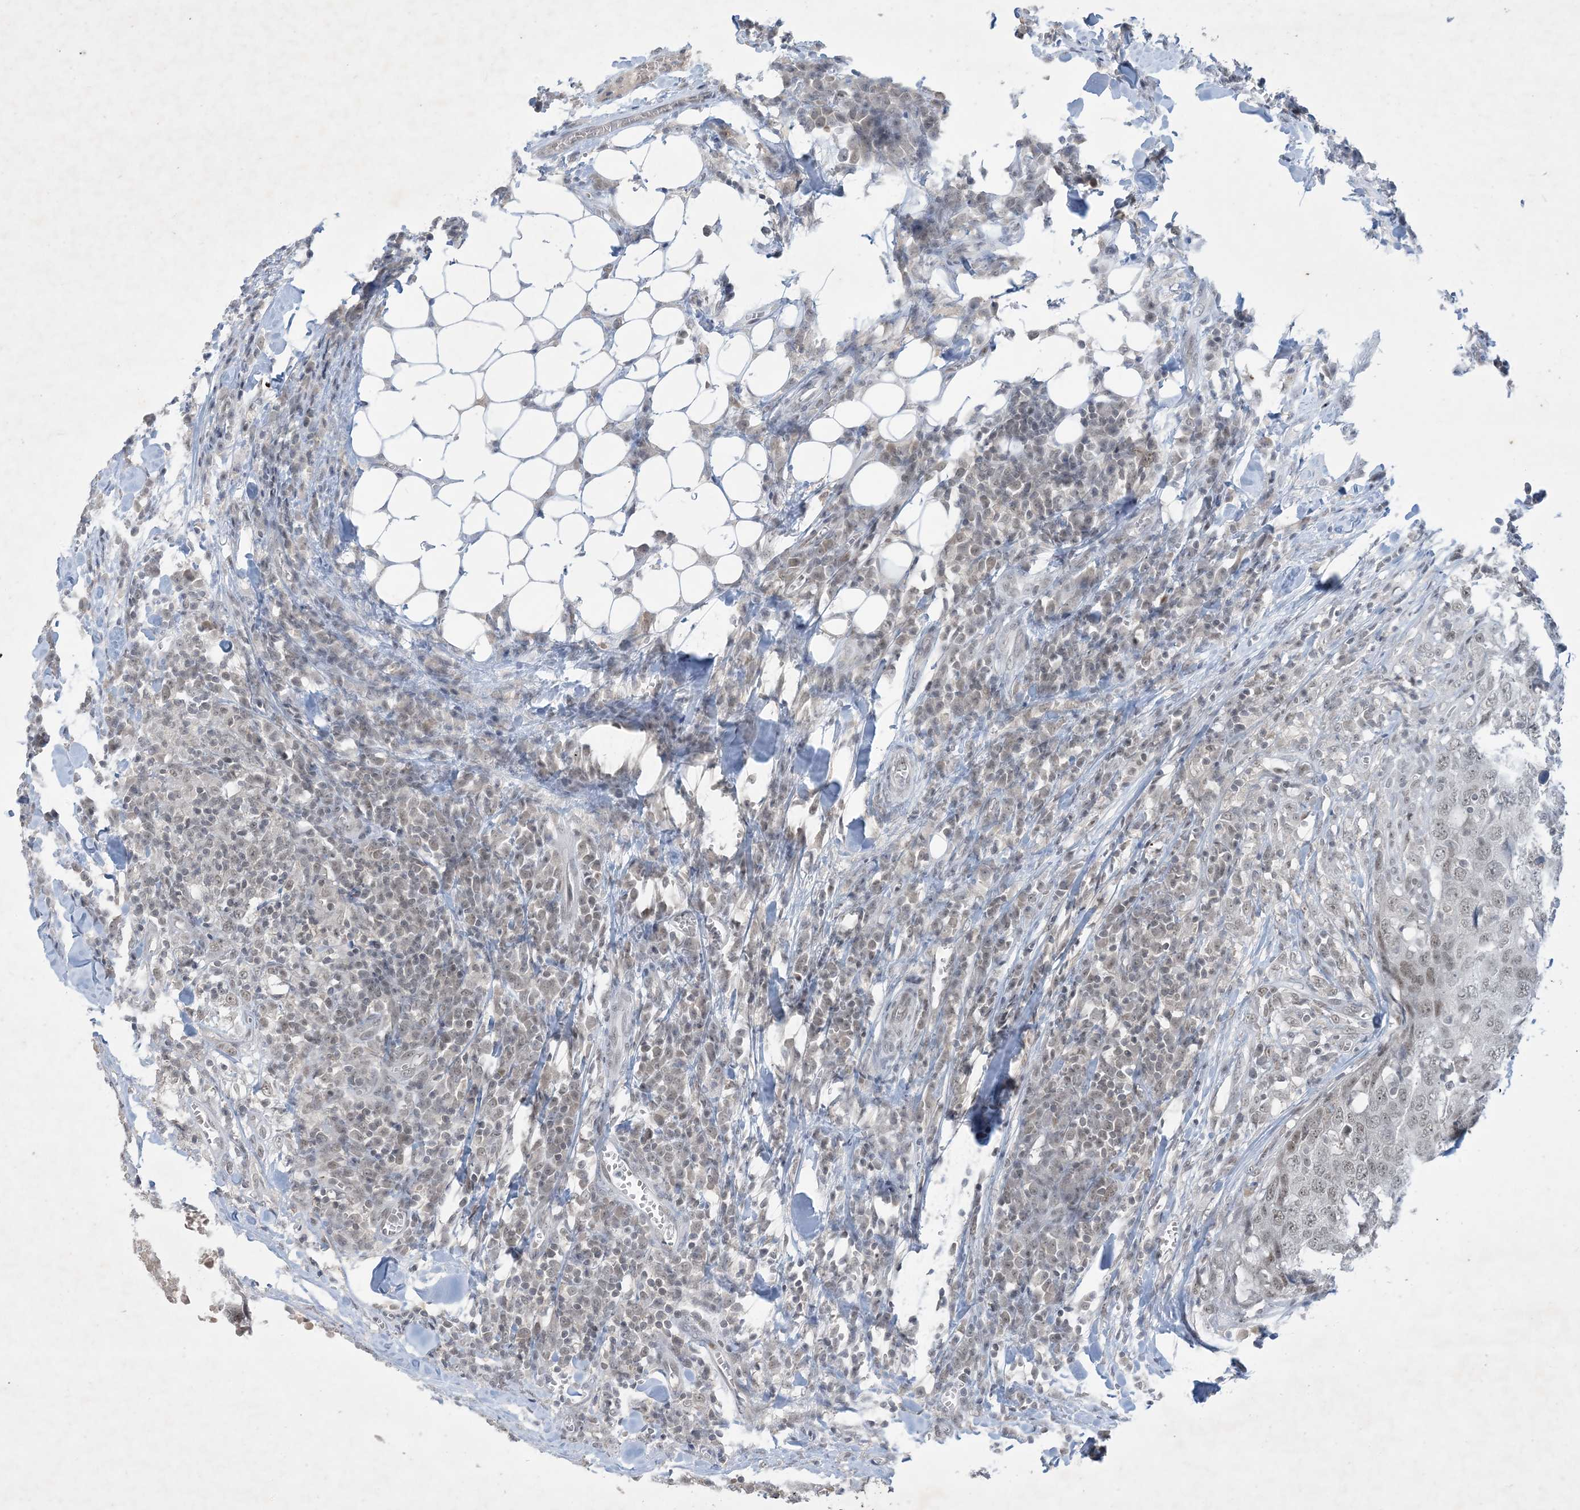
{"staining": {"intensity": "weak", "quantity": ">75%", "location": "nuclear"}, "tissue": "head and neck cancer", "cell_type": "Tumor cells", "image_type": "cancer", "snomed": [{"axis": "morphology", "description": "Squamous cell carcinoma, NOS"}, {"axis": "topography", "description": "Head-Neck"}], "caption": "Weak nuclear staining for a protein is appreciated in about >75% of tumor cells of head and neck squamous cell carcinoma using immunohistochemistry.", "gene": "ZNF674", "patient": {"sex": "male", "age": 66}}